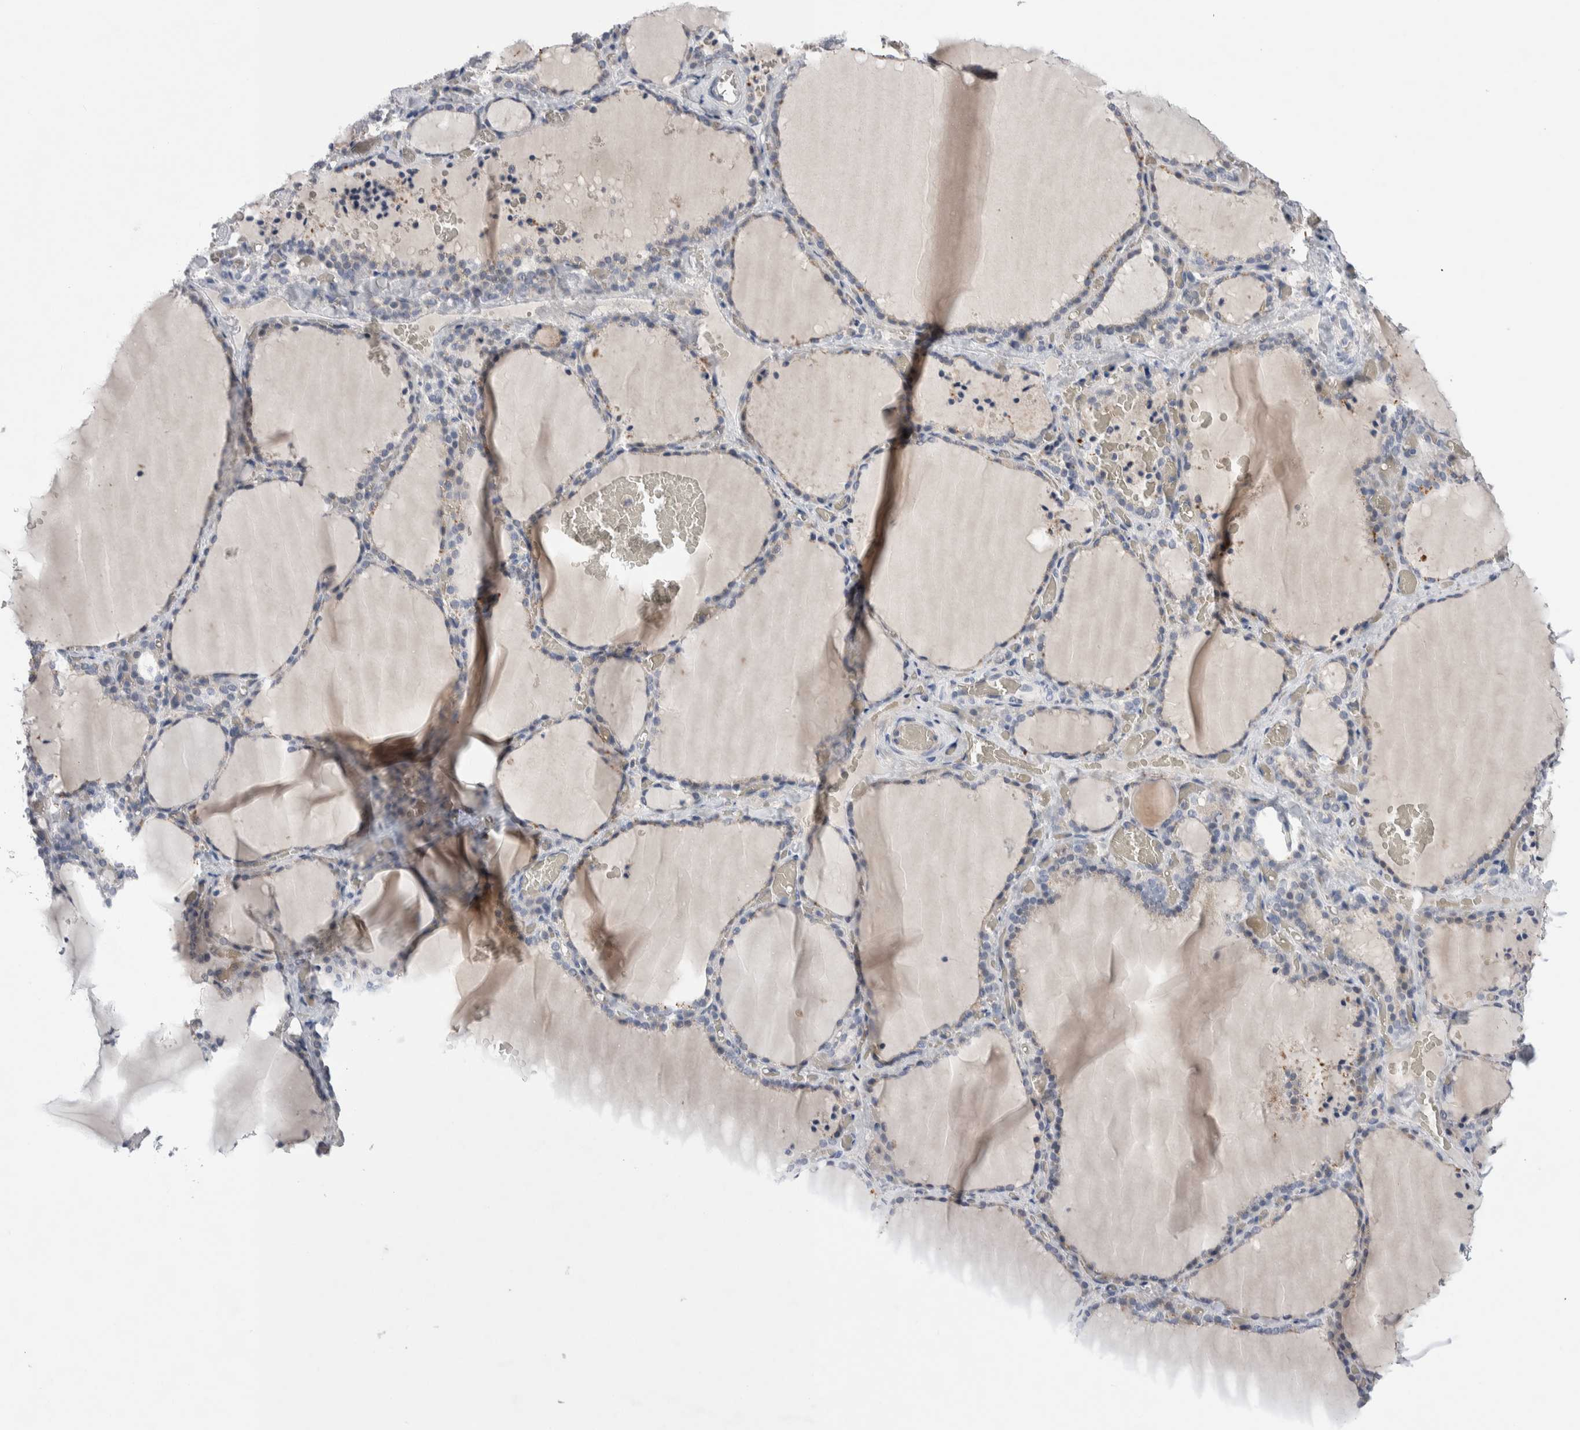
{"staining": {"intensity": "negative", "quantity": "none", "location": "none"}, "tissue": "thyroid gland", "cell_type": "Glandular cells", "image_type": "normal", "snomed": [{"axis": "morphology", "description": "Normal tissue, NOS"}, {"axis": "topography", "description": "Thyroid gland"}], "caption": "Glandular cells show no significant protein positivity in benign thyroid gland. (DAB immunohistochemistry with hematoxylin counter stain).", "gene": "CEP131", "patient": {"sex": "female", "age": 22}}